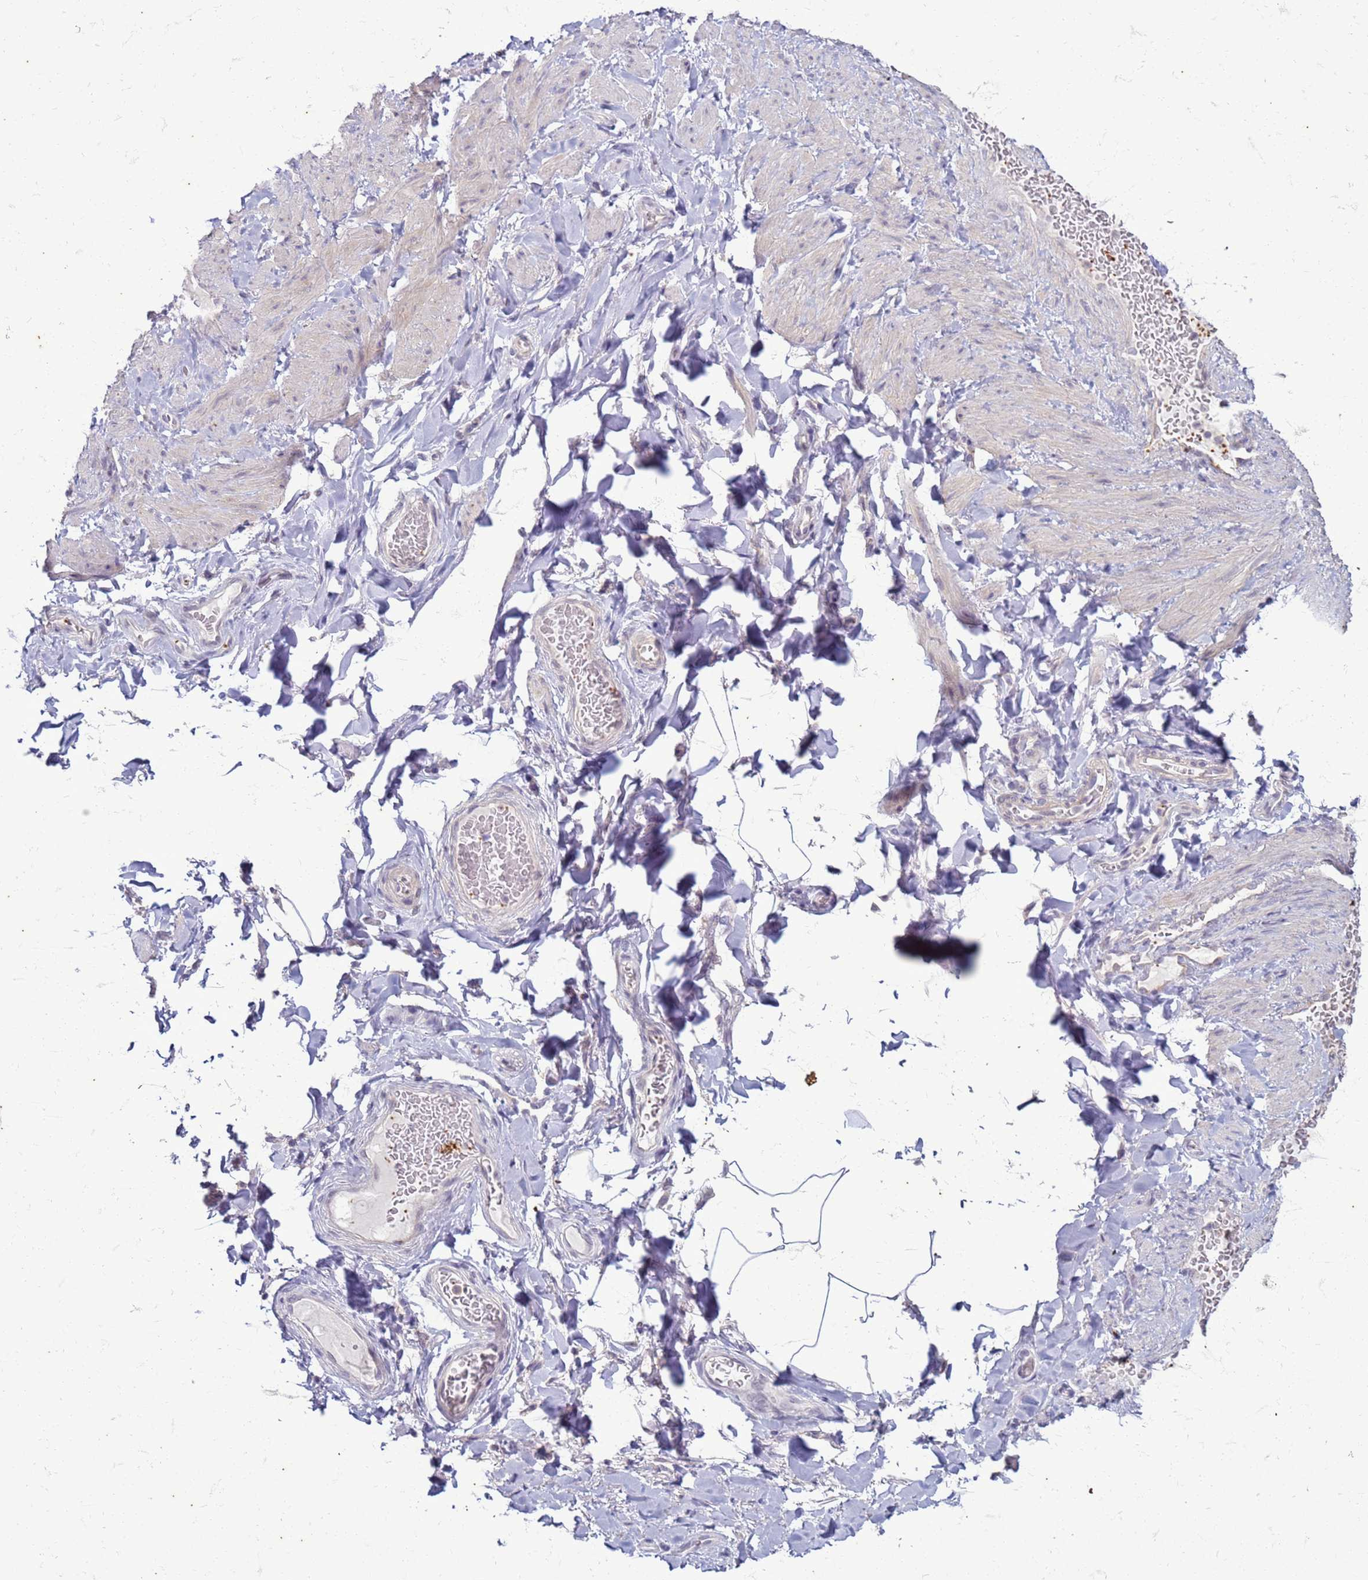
{"staining": {"intensity": "negative", "quantity": "none", "location": "none"}, "tissue": "adipose tissue", "cell_type": "Adipocytes", "image_type": "normal", "snomed": [{"axis": "morphology", "description": "Normal tissue, NOS"}, {"axis": "topography", "description": "Soft tissue"}, {"axis": "topography", "description": "Vascular tissue"}], "caption": "Adipocytes are negative for protein expression in benign human adipose tissue. (DAB immunohistochemistry with hematoxylin counter stain).", "gene": "SLC15A3", "patient": {"sex": "male", "age": 54}}